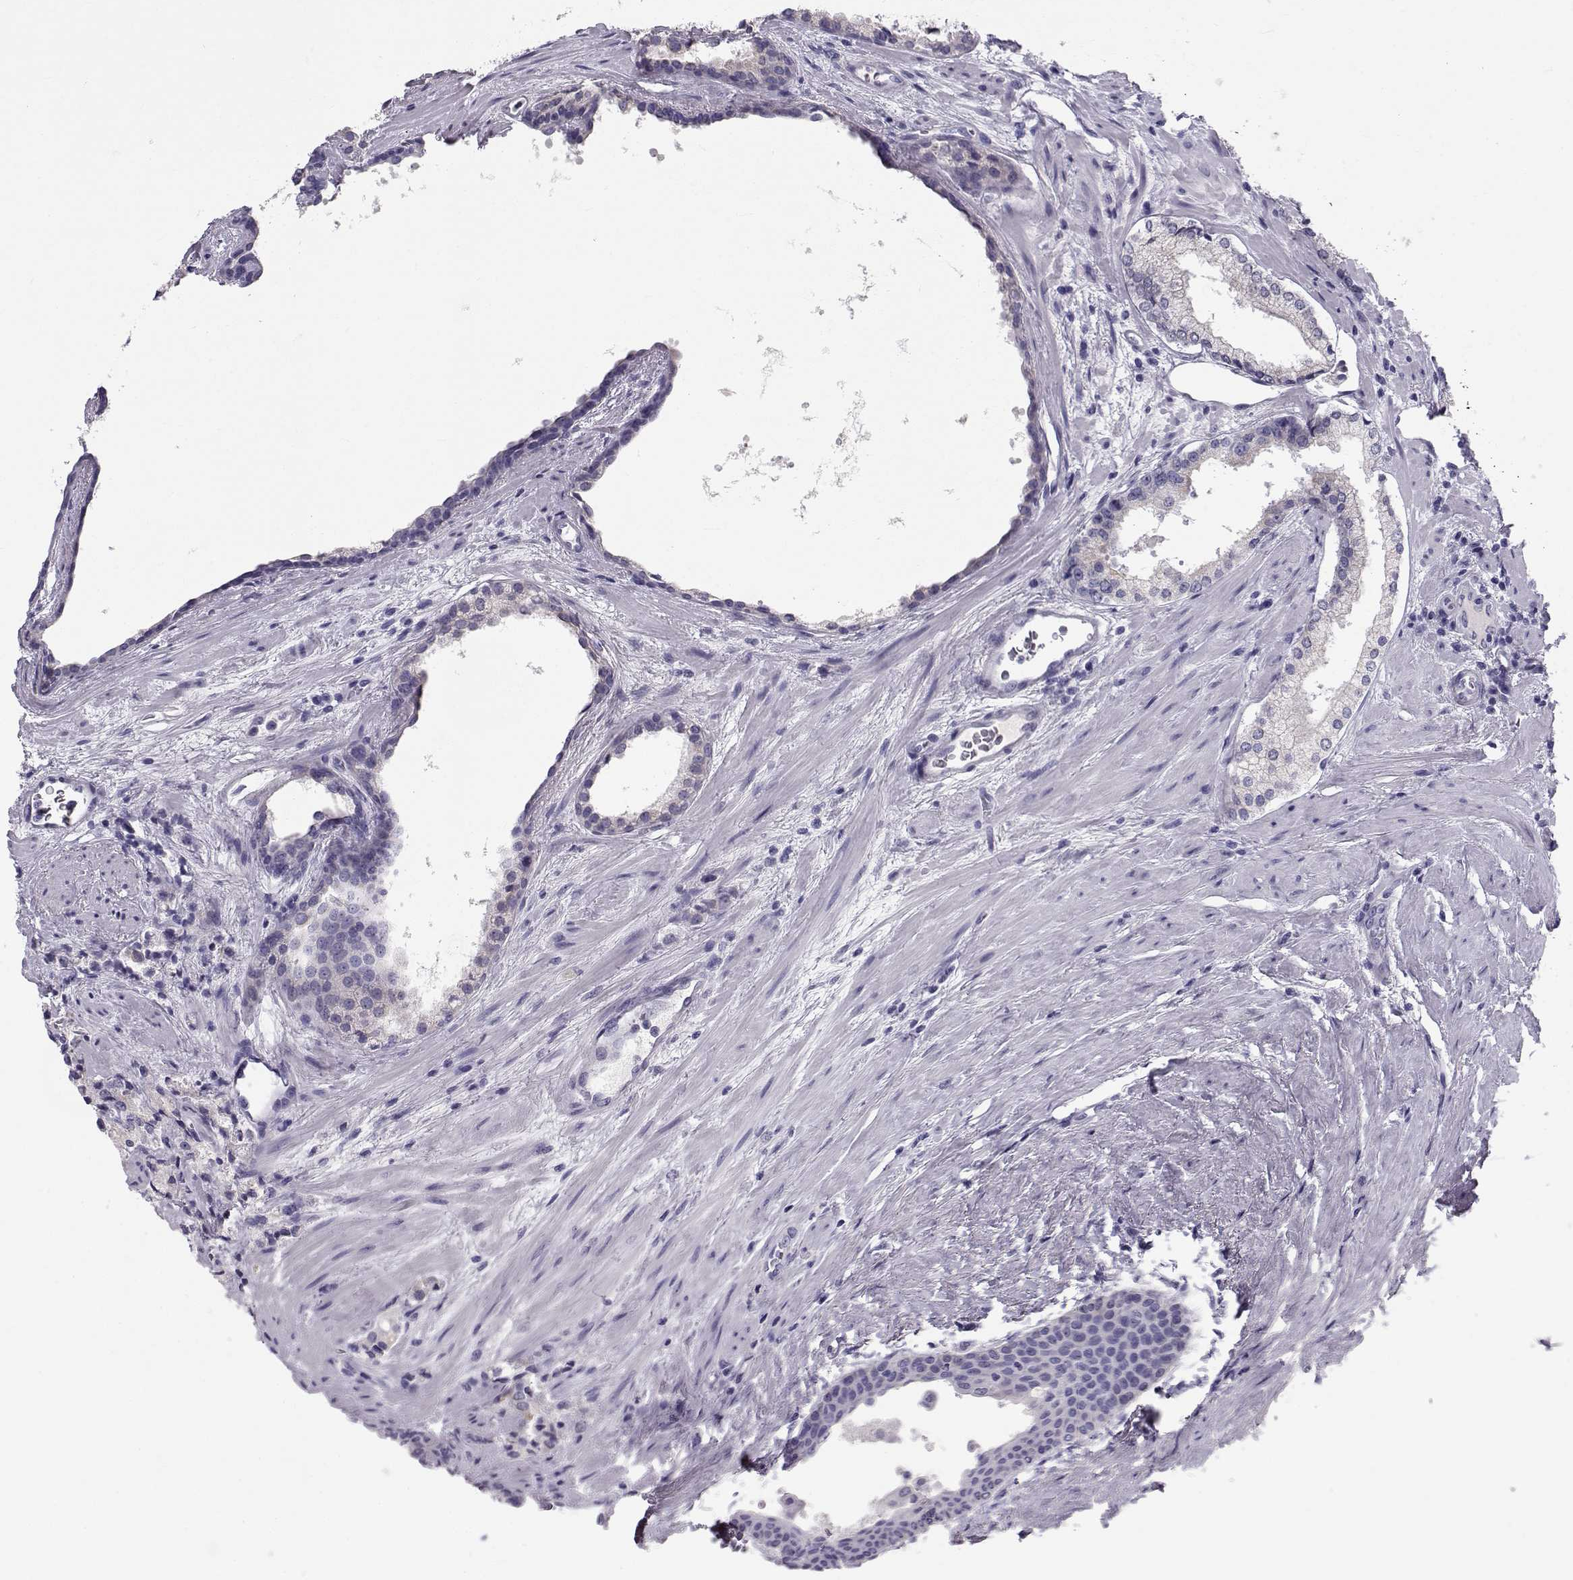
{"staining": {"intensity": "negative", "quantity": "none", "location": "none"}, "tissue": "prostate cancer", "cell_type": "Tumor cells", "image_type": "cancer", "snomed": [{"axis": "morphology", "description": "Adenocarcinoma, Low grade"}, {"axis": "topography", "description": "Prostate"}], "caption": "Immunohistochemistry of prostate adenocarcinoma (low-grade) displays no expression in tumor cells. (DAB IHC visualized using brightfield microscopy, high magnification).", "gene": "GPR26", "patient": {"sex": "male", "age": 56}}